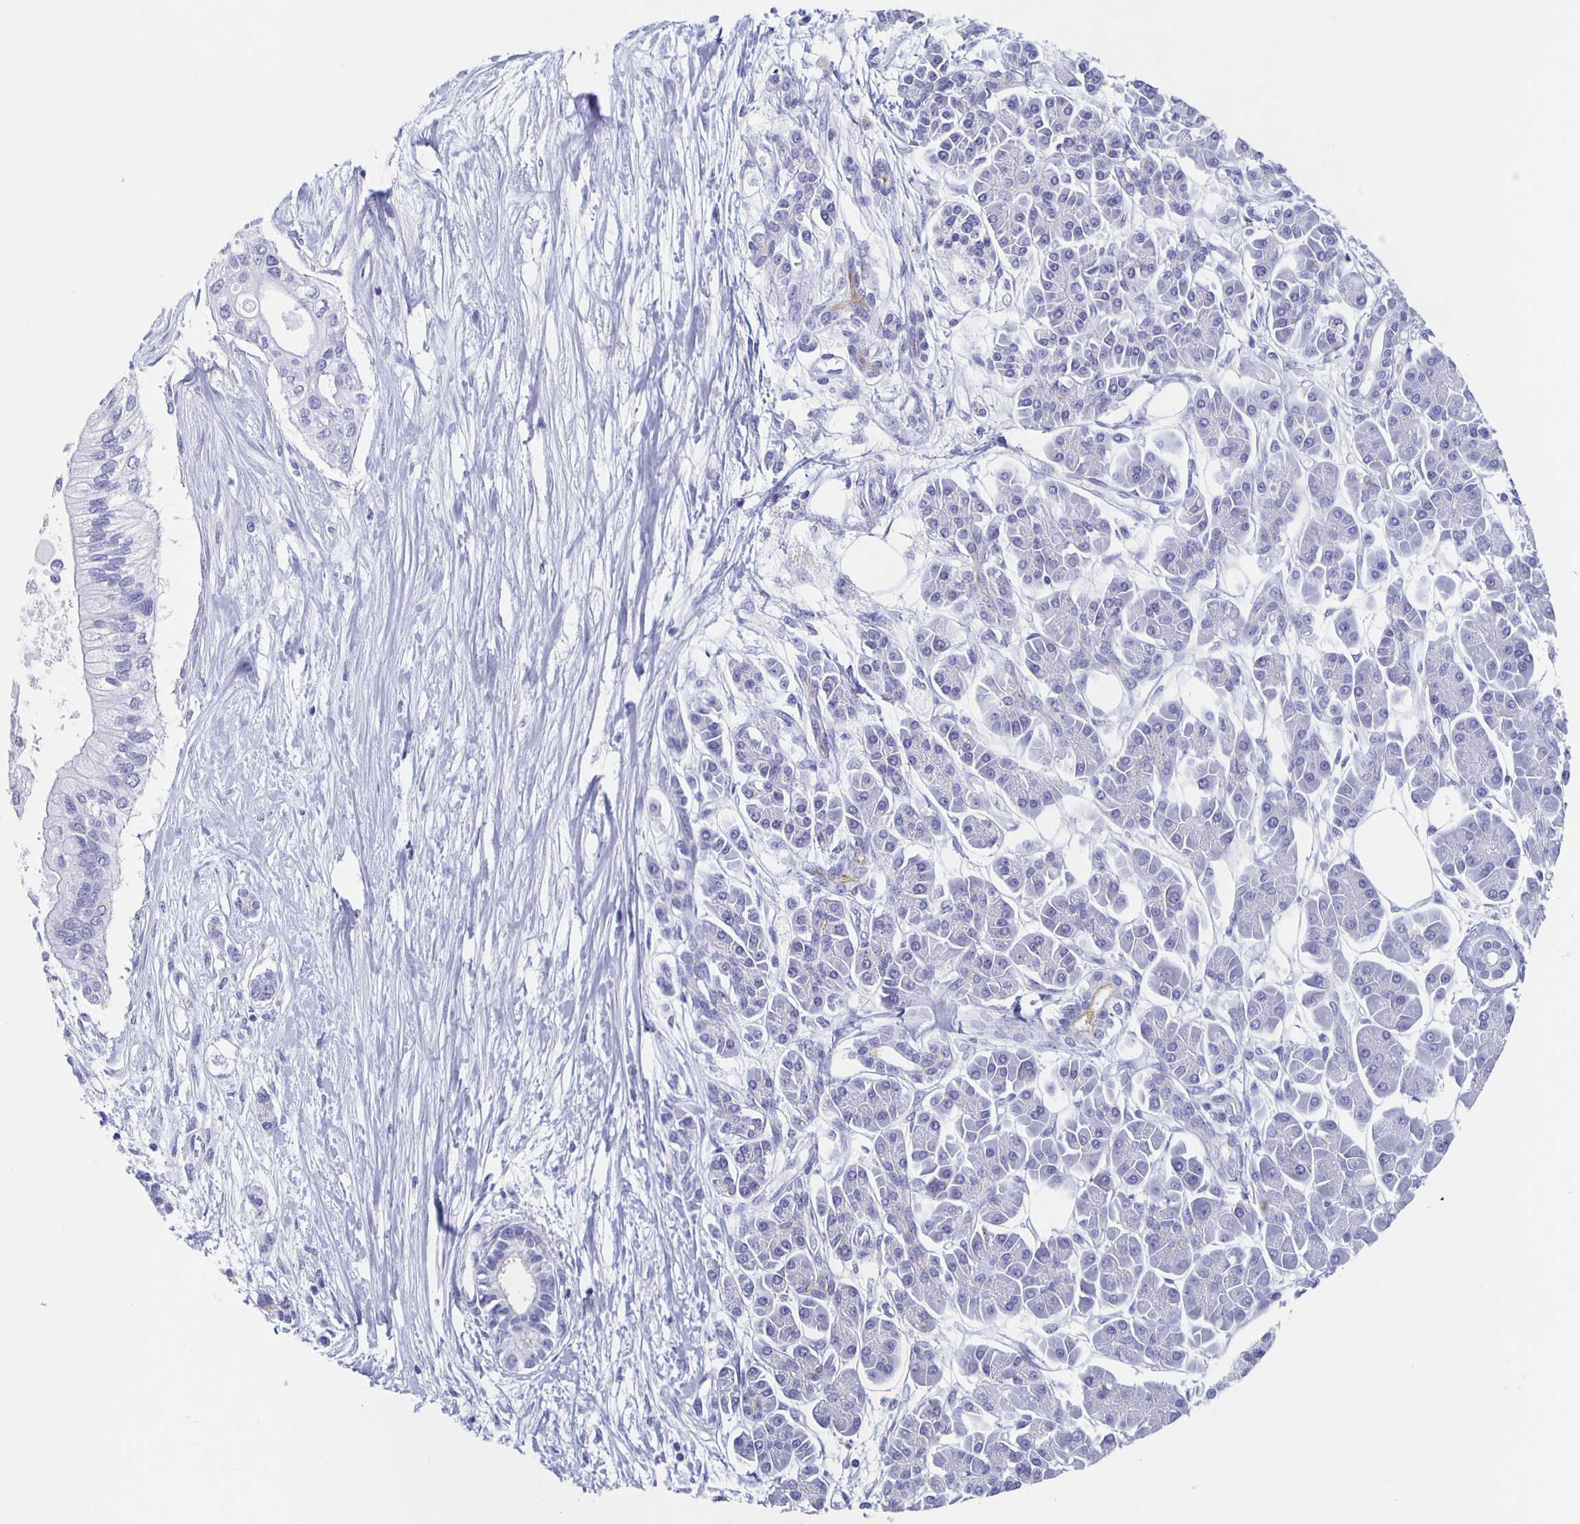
{"staining": {"intensity": "negative", "quantity": "none", "location": "none"}, "tissue": "pancreatic cancer", "cell_type": "Tumor cells", "image_type": "cancer", "snomed": [{"axis": "morphology", "description": "Adenocarcinoma, NOS"}, {"axis": "topography", "description": "Pancreas"}], "caption": "Tumor cells are negative for protein expression in human pancreatic cancer.", "gene": "SLC34A2", "patient": {"sex": "female", "age": 77}}